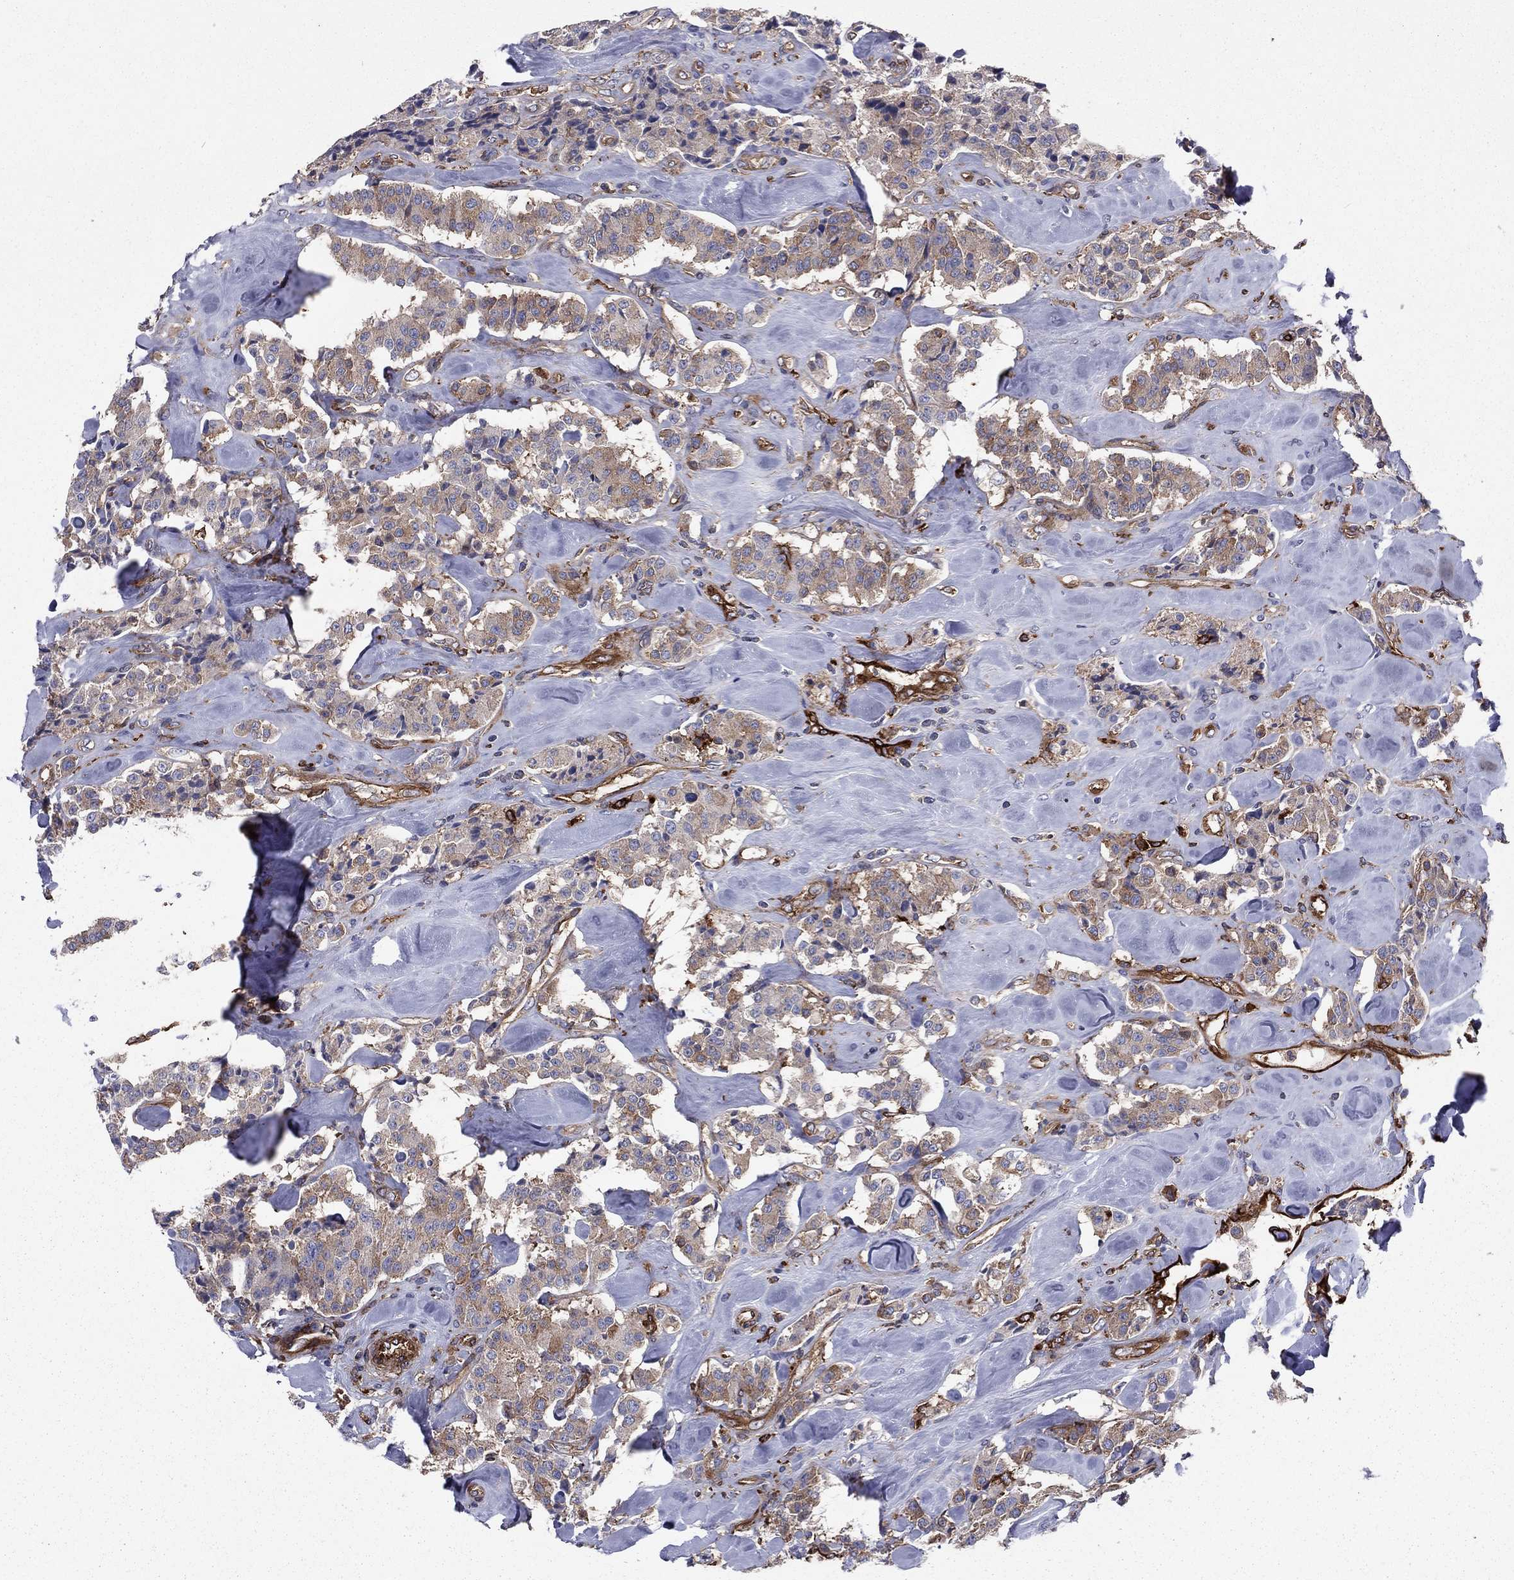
{"staining": {"intensity": "weak", "quantity": "25%-75%", "location": "cytoplasmic/membranous"}, "tissue": "carcinoid", "cell_type": "Tumor cells", "image_type": "cancer", "snomed": [{"axis": "morphology", "description": "Carcinoid, malignant, NOS"}, {"axis": "topography", "description": "Pancreas"}], "caption": "This micrograph exhibits IHC staining of carcinoid (malignant), with low weak cytoplasmic/membranous expression in about 25%-75% of tumor cells.", "gene": "EHBP1L1", "patient": {"sex": "male", "age": 41}}